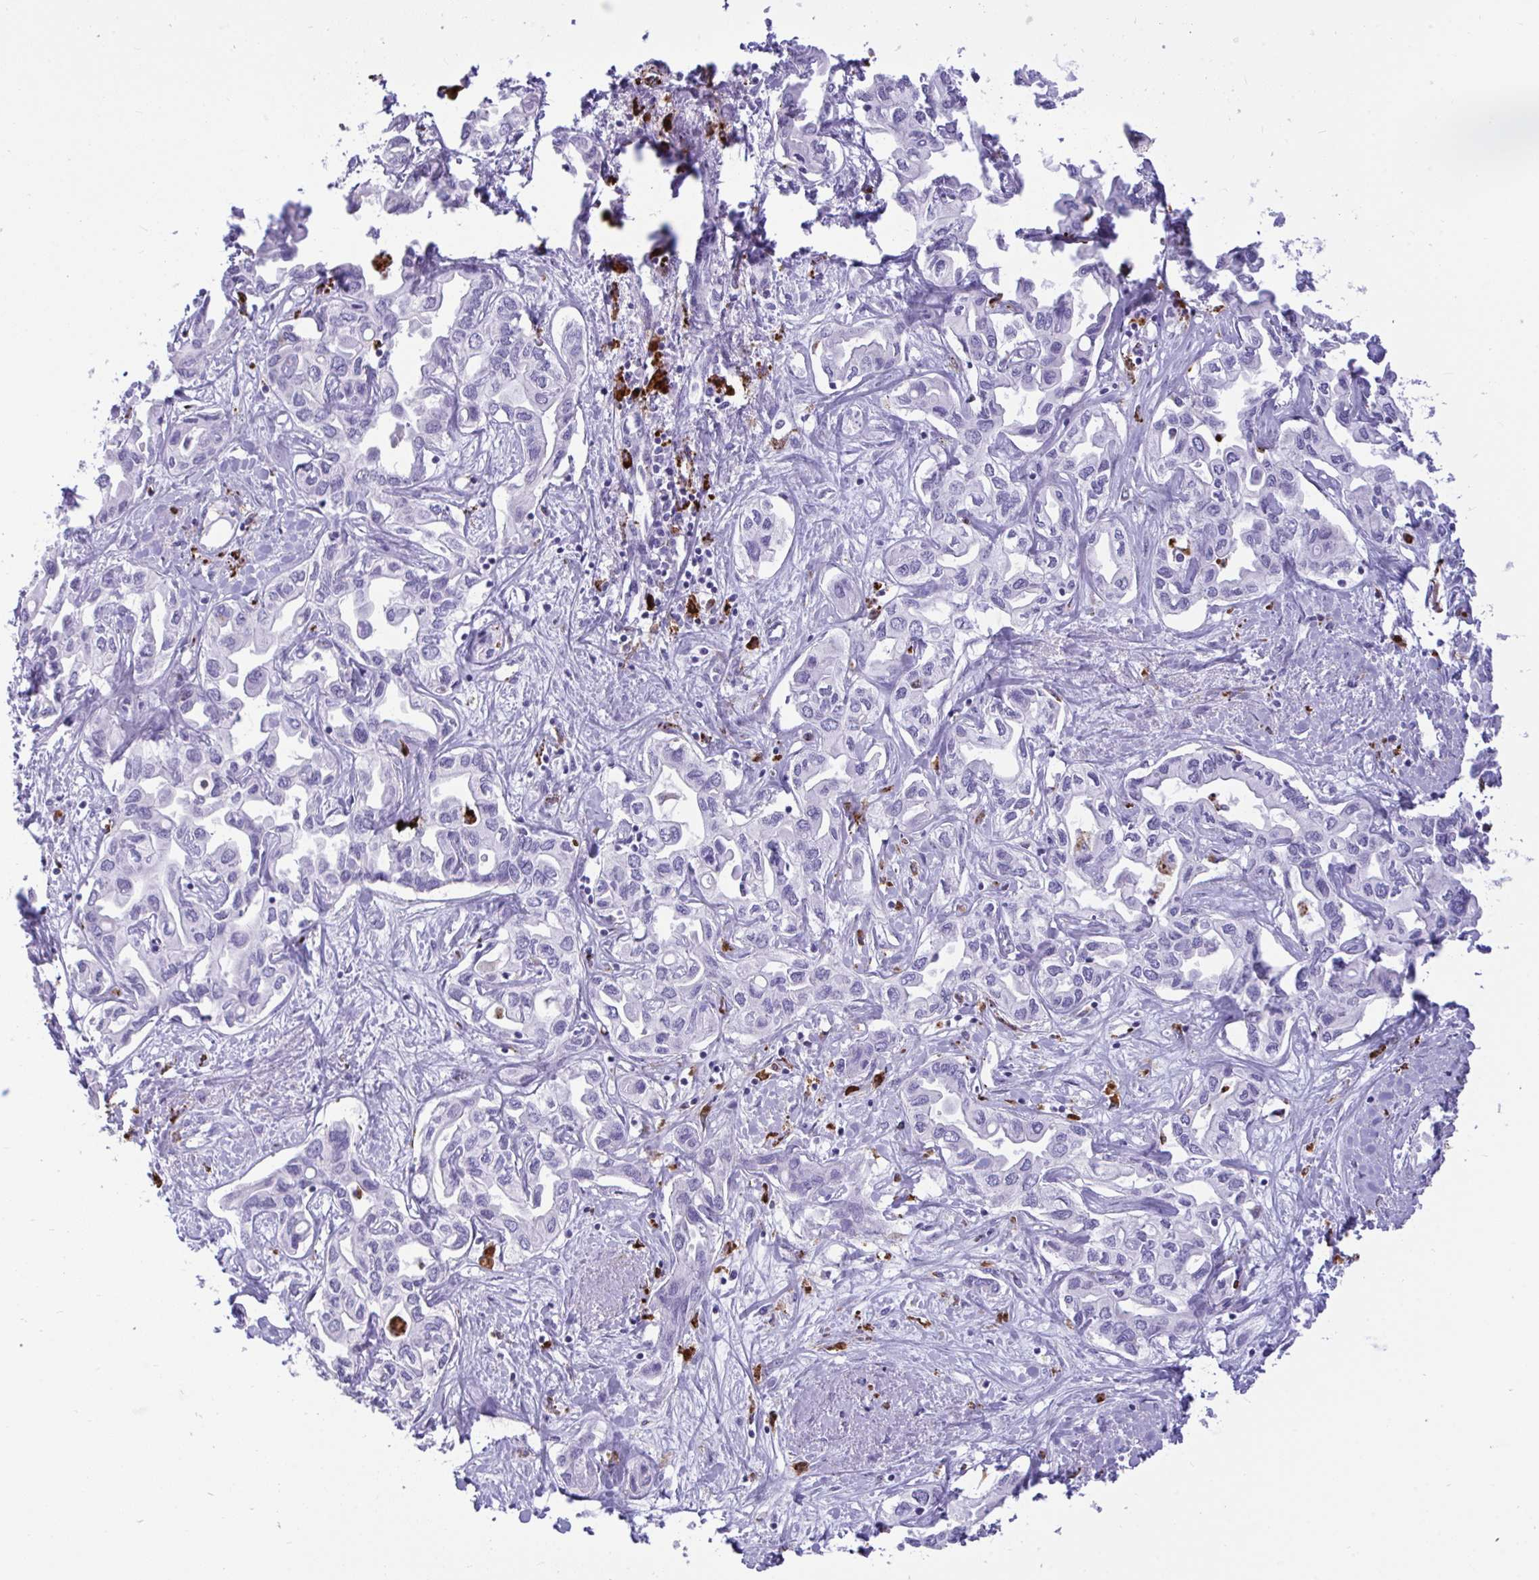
{"staining": {"intensity": "negative", "quantity": "none", "location": "none"}, "tissue": "liver cancer", "cell_type": "Tumor cells", "image_type": "cancer", "snomed": [{"axis": "morphology", "description": "Cholangiocarcinoma"}, {"axis": "topography", "description": "Liver"}], "caption": "The IHC micrograph has no significant expression in tumor cells of liver cancer tissue. (Brightfield microscopy of DAB (3,3'-diaminobenzidine) immunohistochemistry at high magnification).", "gene": "CPVL", "patient": {"sex": "female", "age": 64}}